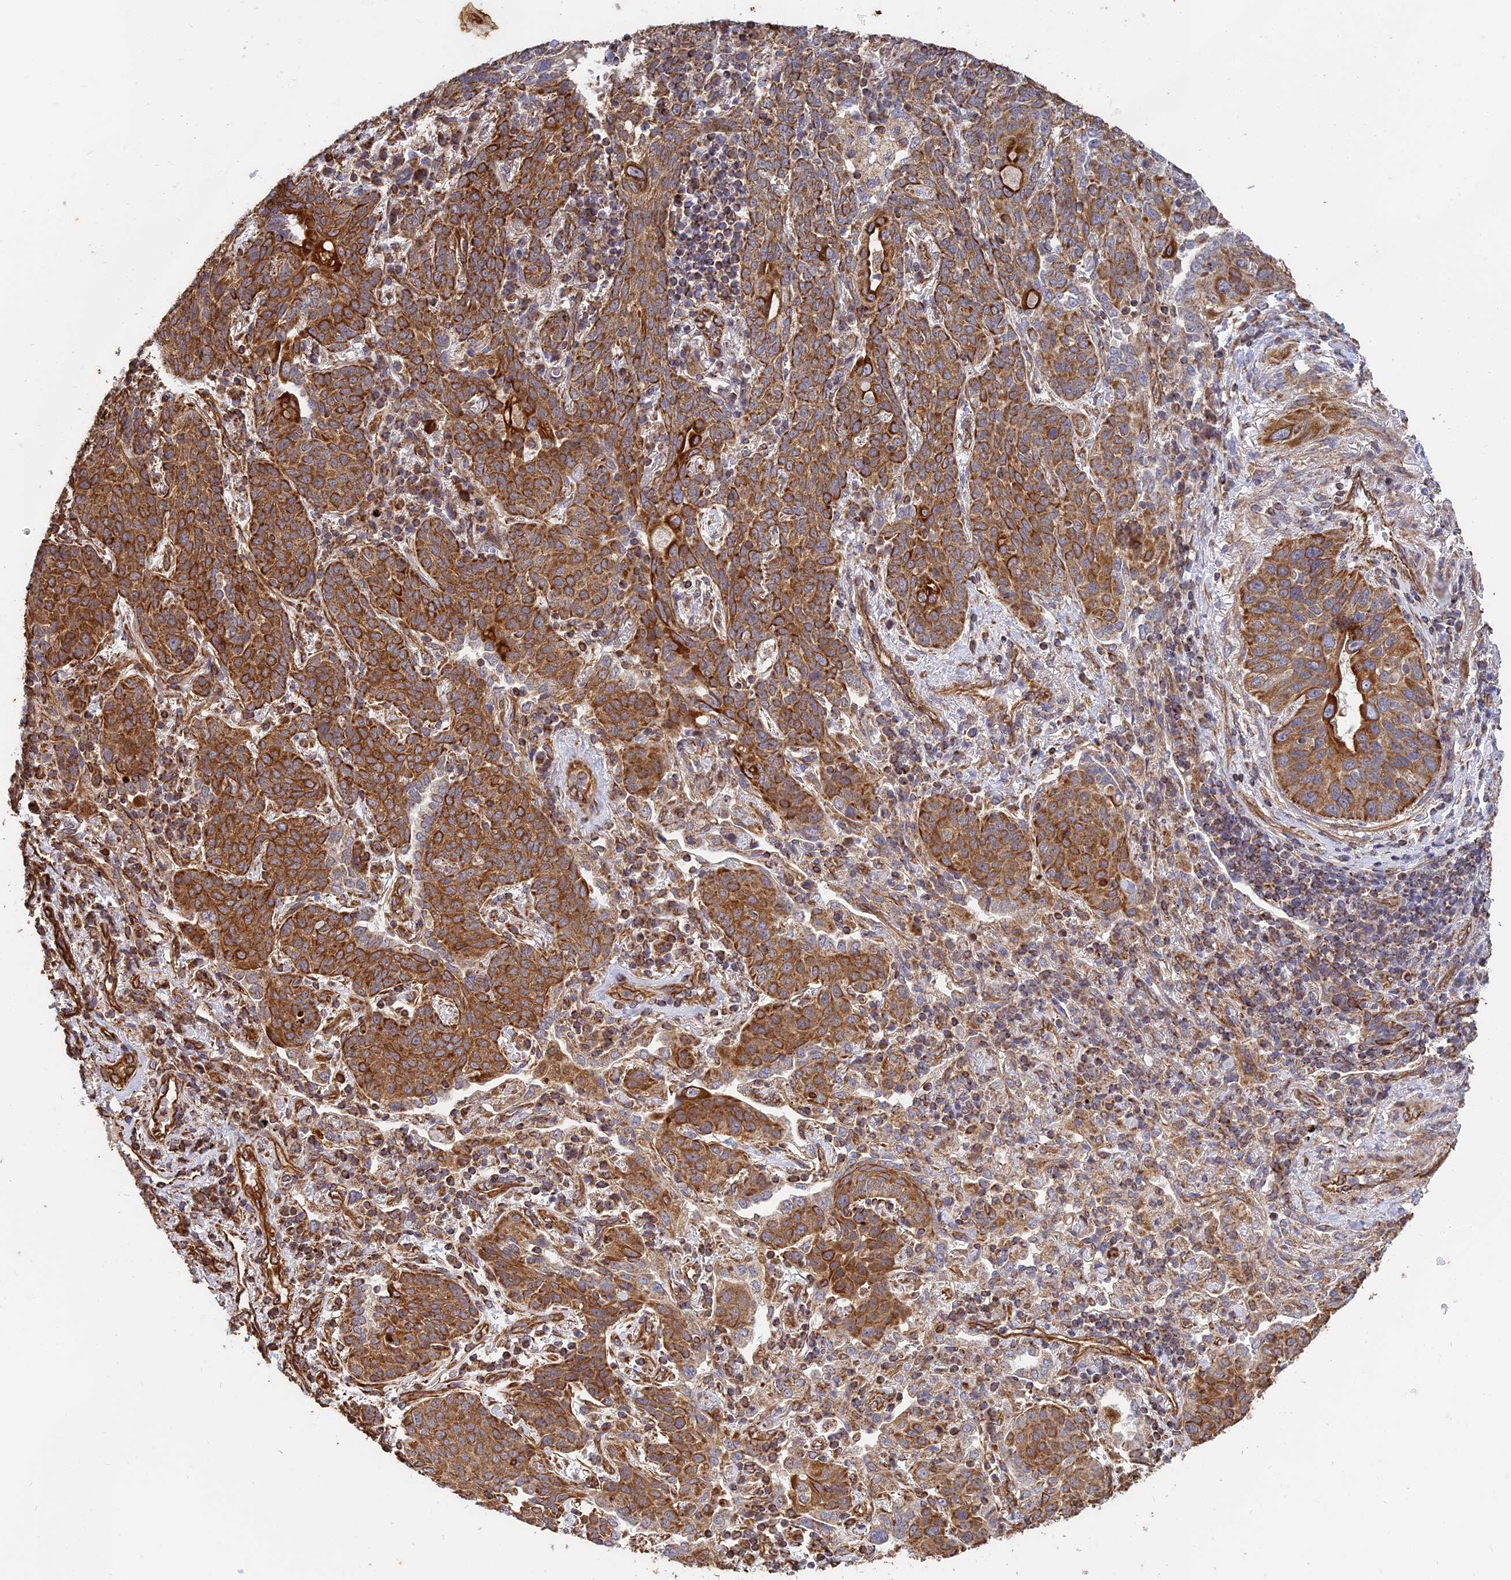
{"staining": {"intensity": "strong", "quantity": ">75%", "location": "cytoplasmic/membranous"}, "tissue": "lung cancer", "cell_type": "Tumor cells", "image_type": "cancer", "snomed": [{"axis": "morphology", "description": "Squamous cell carcinoma, NOS"}, {"axis": "topography", "description": "Lung"}], "caption": "Tumor cells reveal high levels of strong cytoplasmic/membranous staining in approximately >75% of cells in human lung squamous cell carcinoma.", "gene": "DSTYK", "patient": {"sex": "female", "age": 70}}